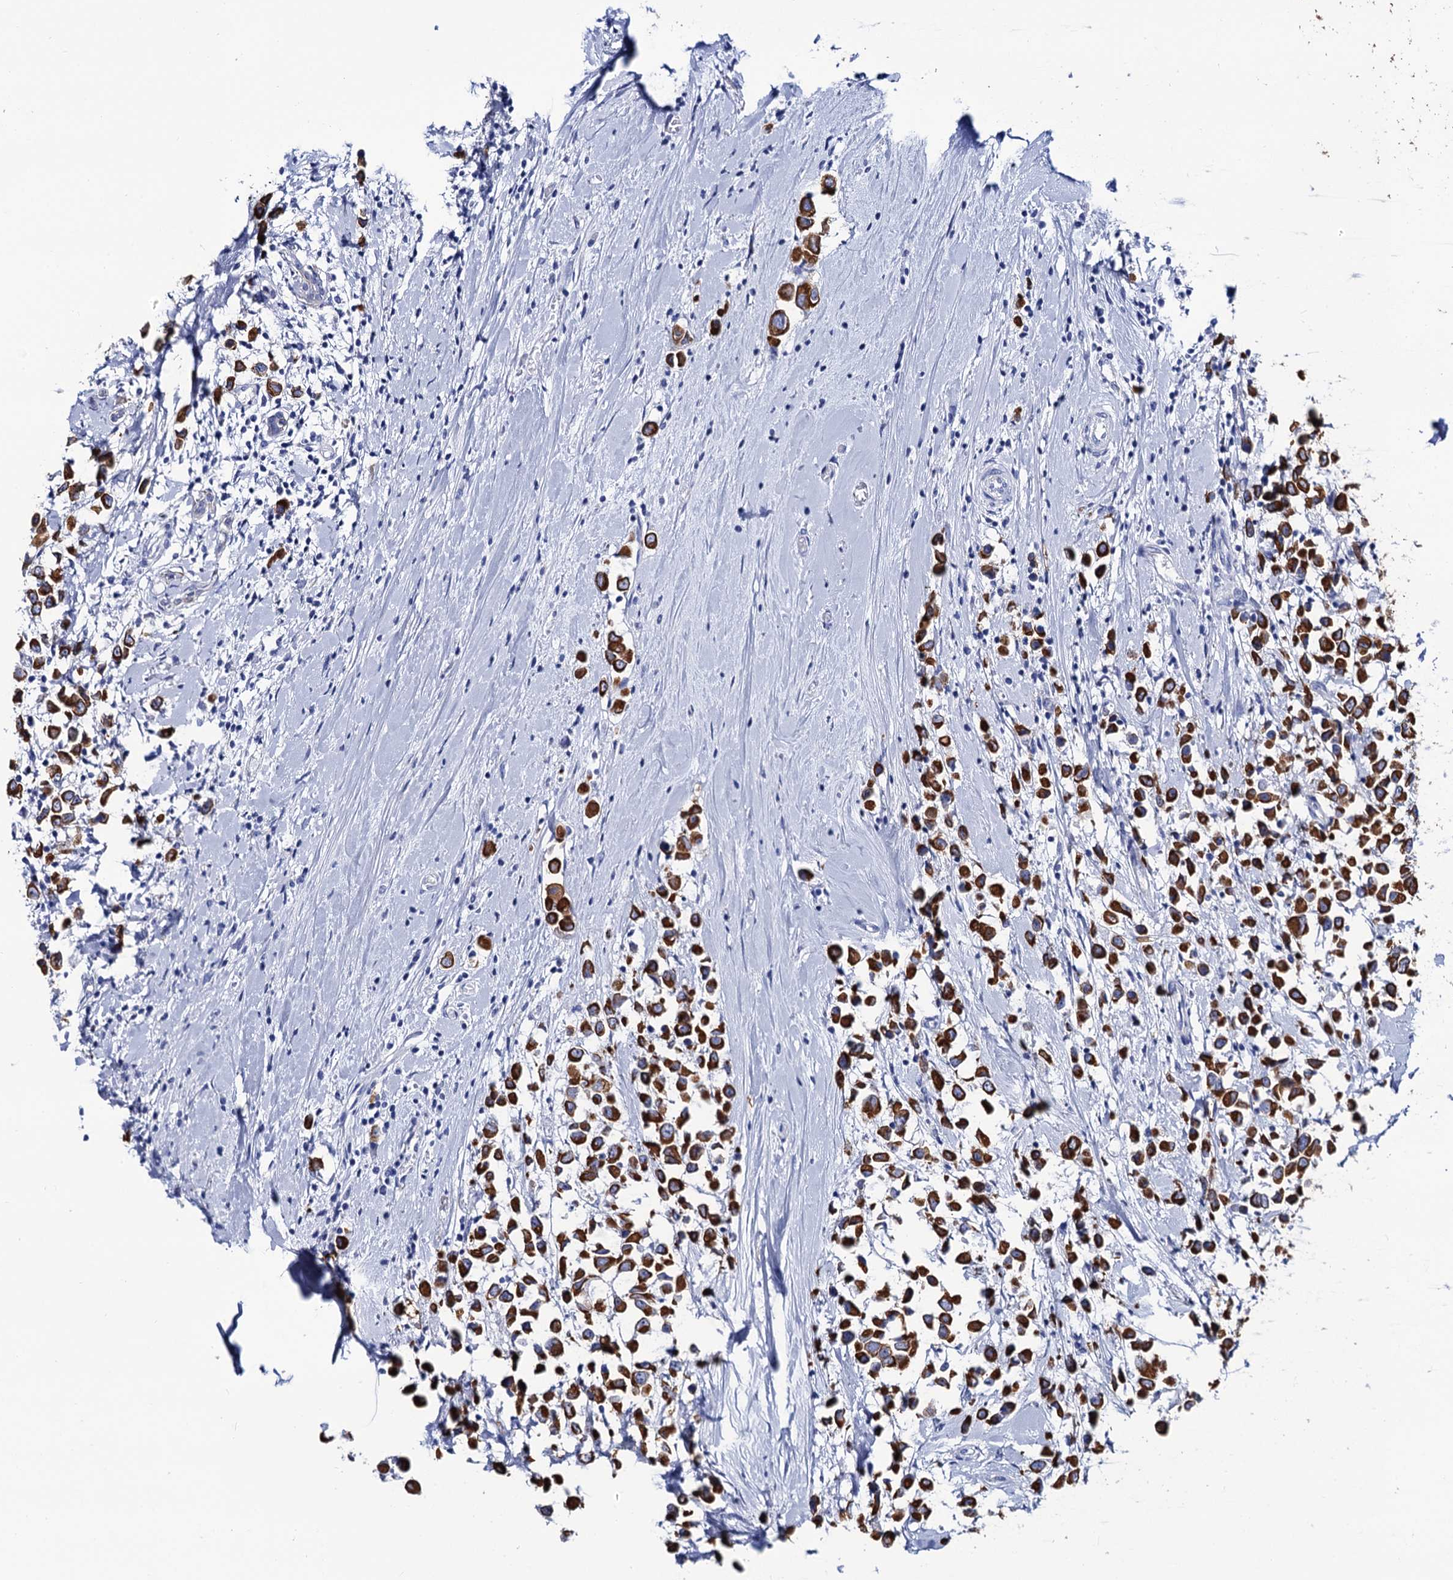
{"staining": {"intensity": "strong", "quantity": ">75%", "location": "cytoplasmic/membranous"}, "tissue": "breast cancer", "cell_type": "Tumor cells", "image_type": "cancer", "snomed": [{"axis": "morphology", "description": "Duct carcinoma"}, {"axis": "topography", "description": "Breast"}], "caption": "A brown stain labels strong cytoplasmic/membranous positivity of a protein in human breast cancer tumor cells.", "gene": "RAB3IP", "patient": {"sex": "female", "age": 61}}